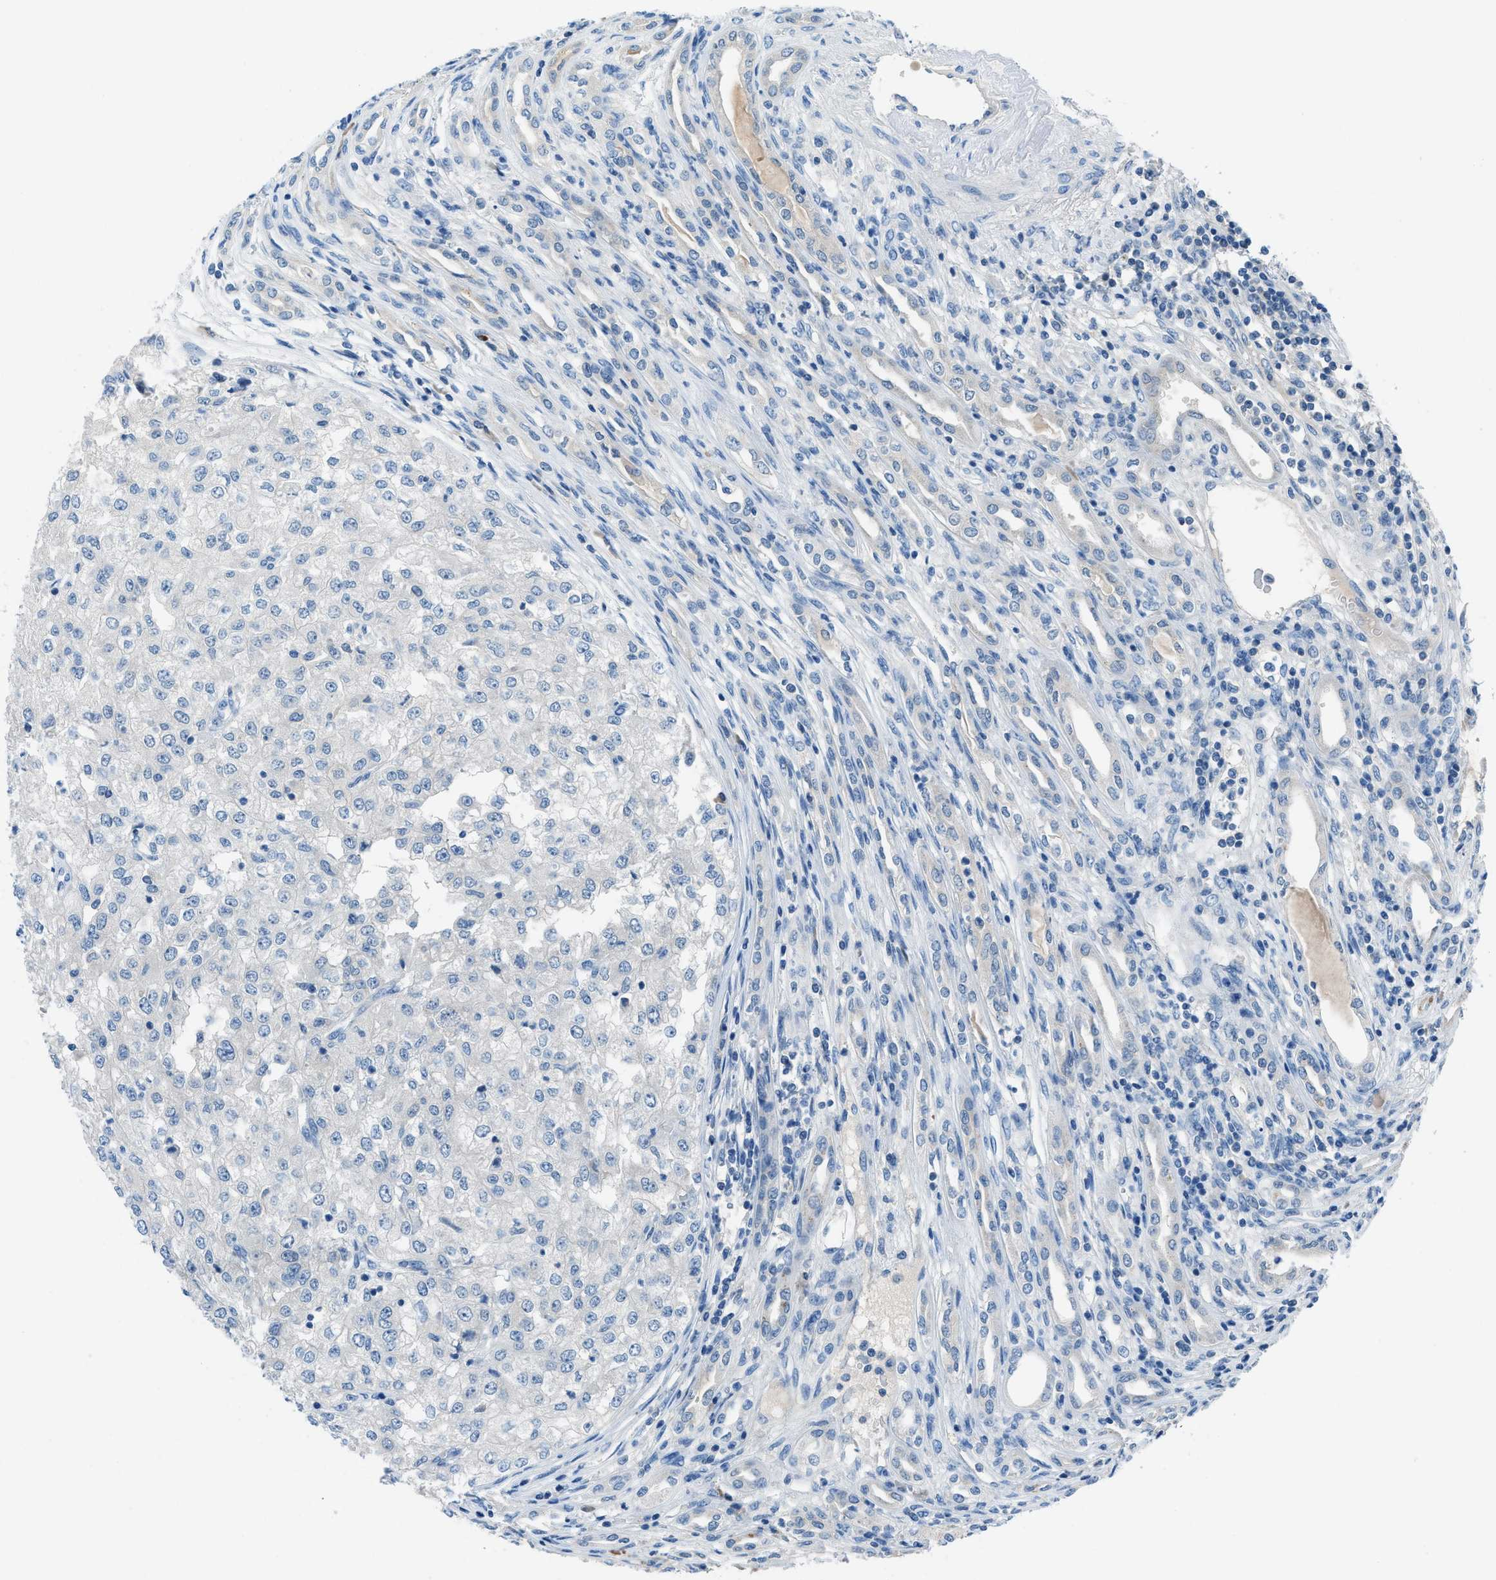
{"staining": {"intensity": "negative", "quantity": "none", "location": "none"}, "tissue": "renal cancer", "cell_type": "Tumor cells", "image_type": "cancer", "snomed": [{"axis": "morphology", "description": "Adenocarcinoma, NOS"}, {"axis": "topography", "description": "Kidney"}], "caption": "Human adenocarcinoma (renal) stained for a protein using immunohistochemistry (IHC) displays no expression in tumor cells.", "gene": "ACP1", "patient": {"sex": "female", "age": 54}}